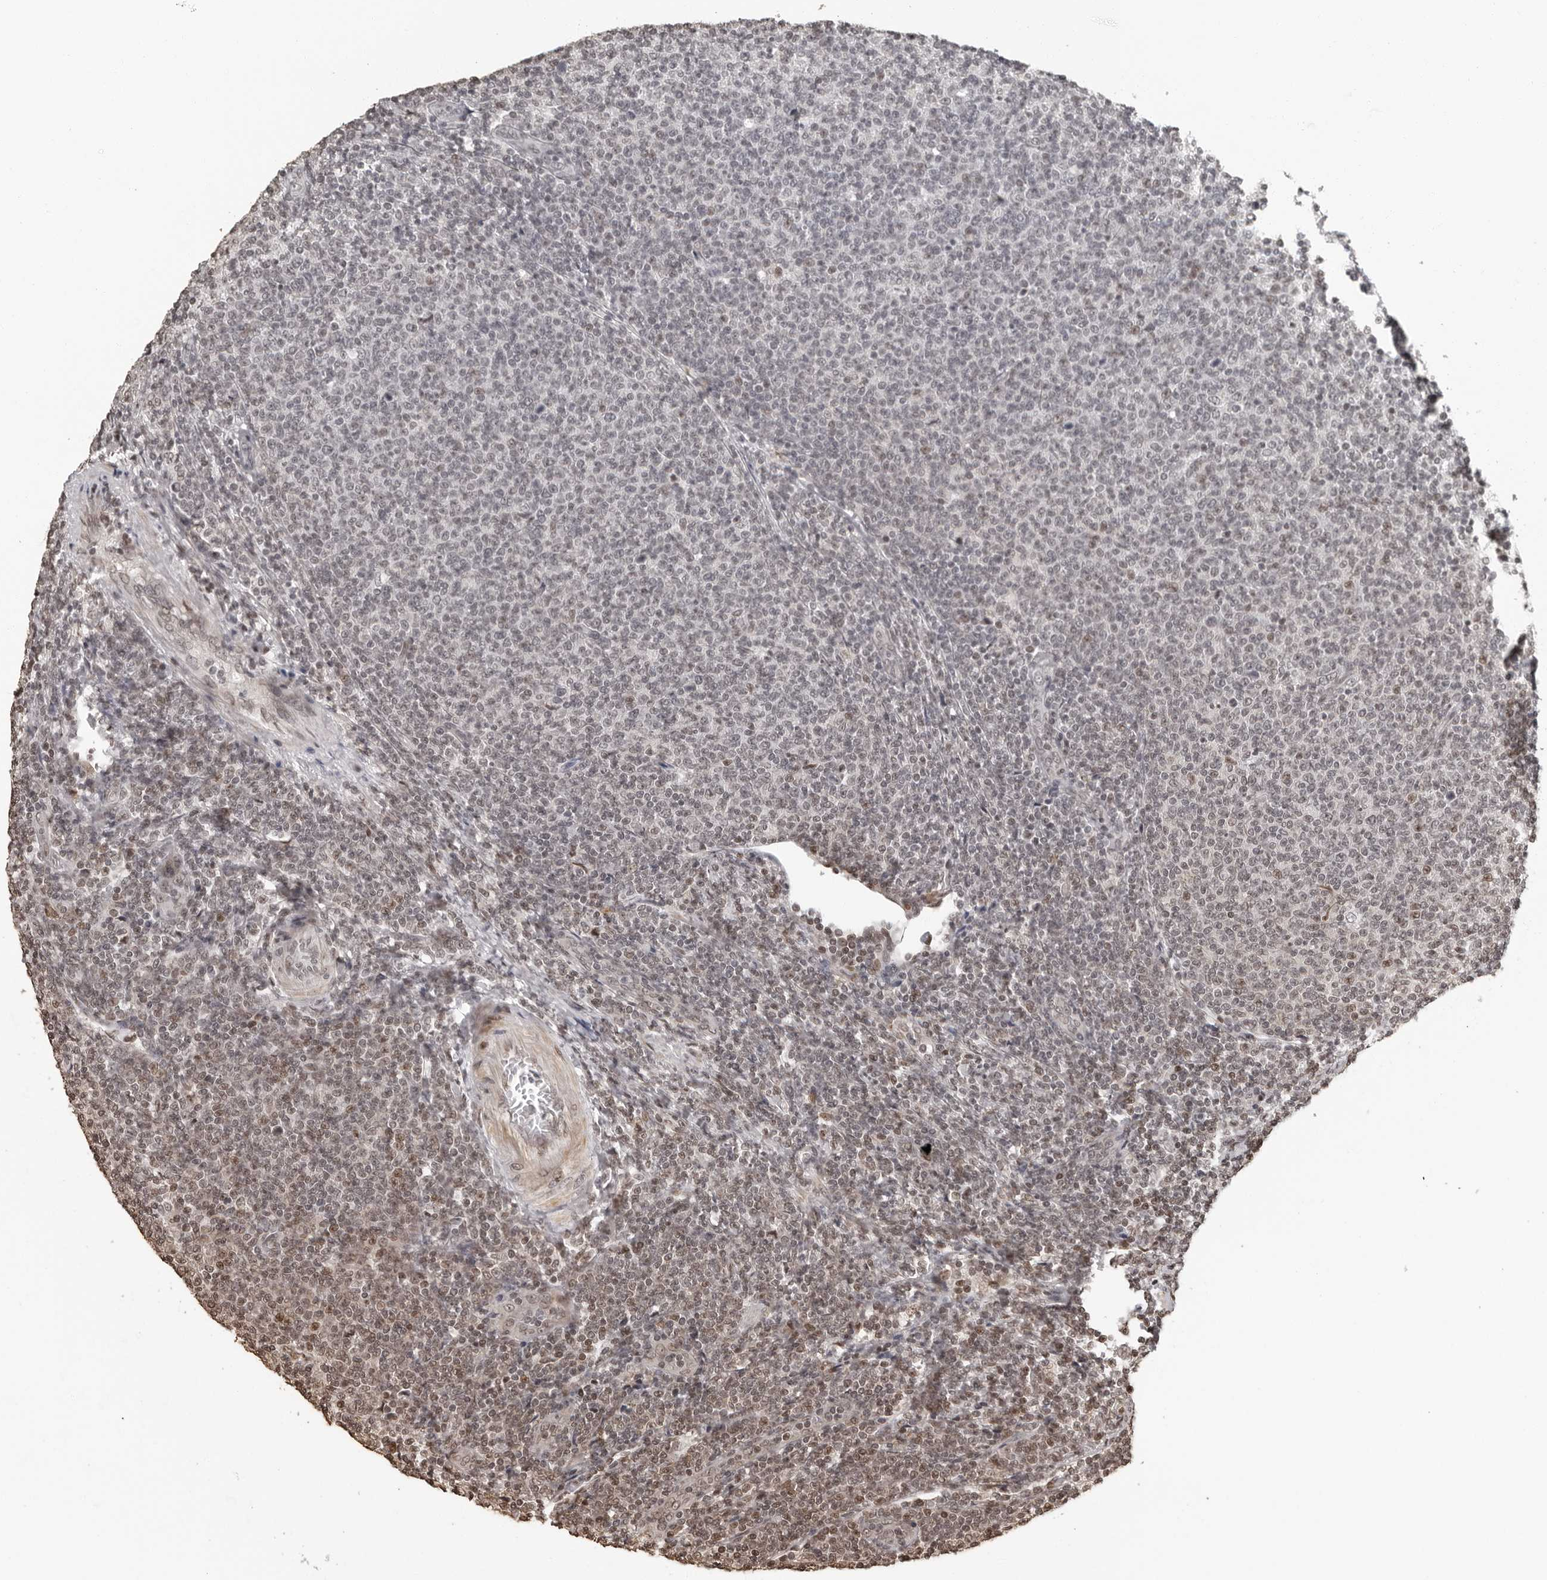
{"staining": {"intensity": "weak", "quantity": "25%-75%", "location": "nuclear"}, "tissue": "lymphoma", "cell_type": "Tumor cells", "image_type": "cancer", "snomed": [{"axis": "morphology", "description": "Malignant lymphoma, non-Hodgkin's type, Low grade"}, {"axis": "topography", "description": "Lymph node"}], "caption": "Malignant lymphoma, non-Hodgkin's type (low-grade) stained with a brown dye reveals weak nuclear positive positivity in approximately 25%-75% of tumor cells.", "gene": "ORC1", "patient": {"sex": "male", "age": 66}}